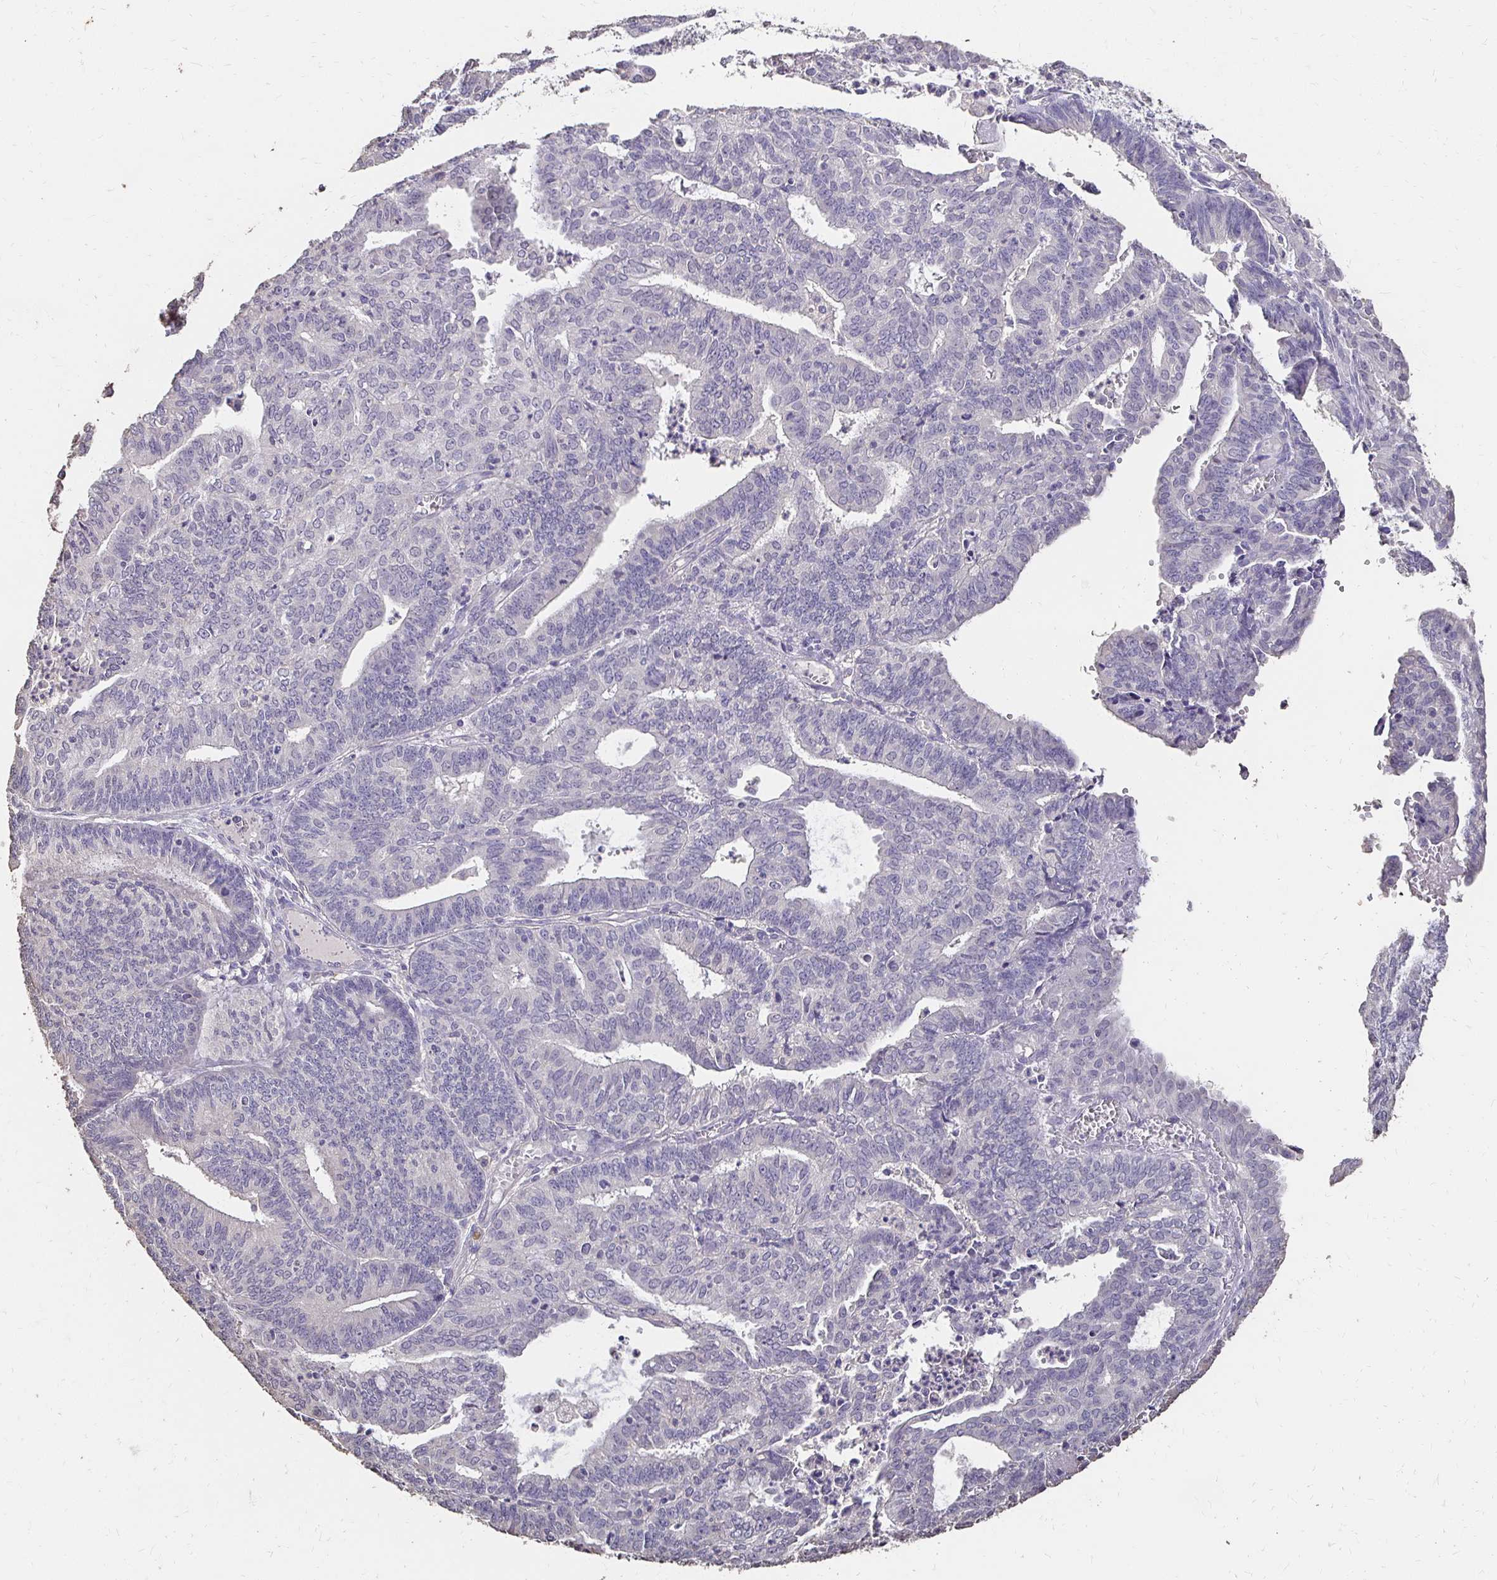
{"staining": {"intensity": "negative", "quantity": "none", "location": "none"}, "tissue": "endometrial cancer", "cell_type": "Tumor cells", "image_type": "cancer", "snomed": [{"axis": "morphology", "description": "Adenocarcinoma, NOS"}, {"axis": "topography", "description": "Endometrium"}], "caption": "Immunohistochemistry (IHC) image of endometrial cancer stained for a protein (brown), which shows no positivity in tumor cells.", "gene": "UGT1A6", "patient": {"sex": "female", "age": 61}}